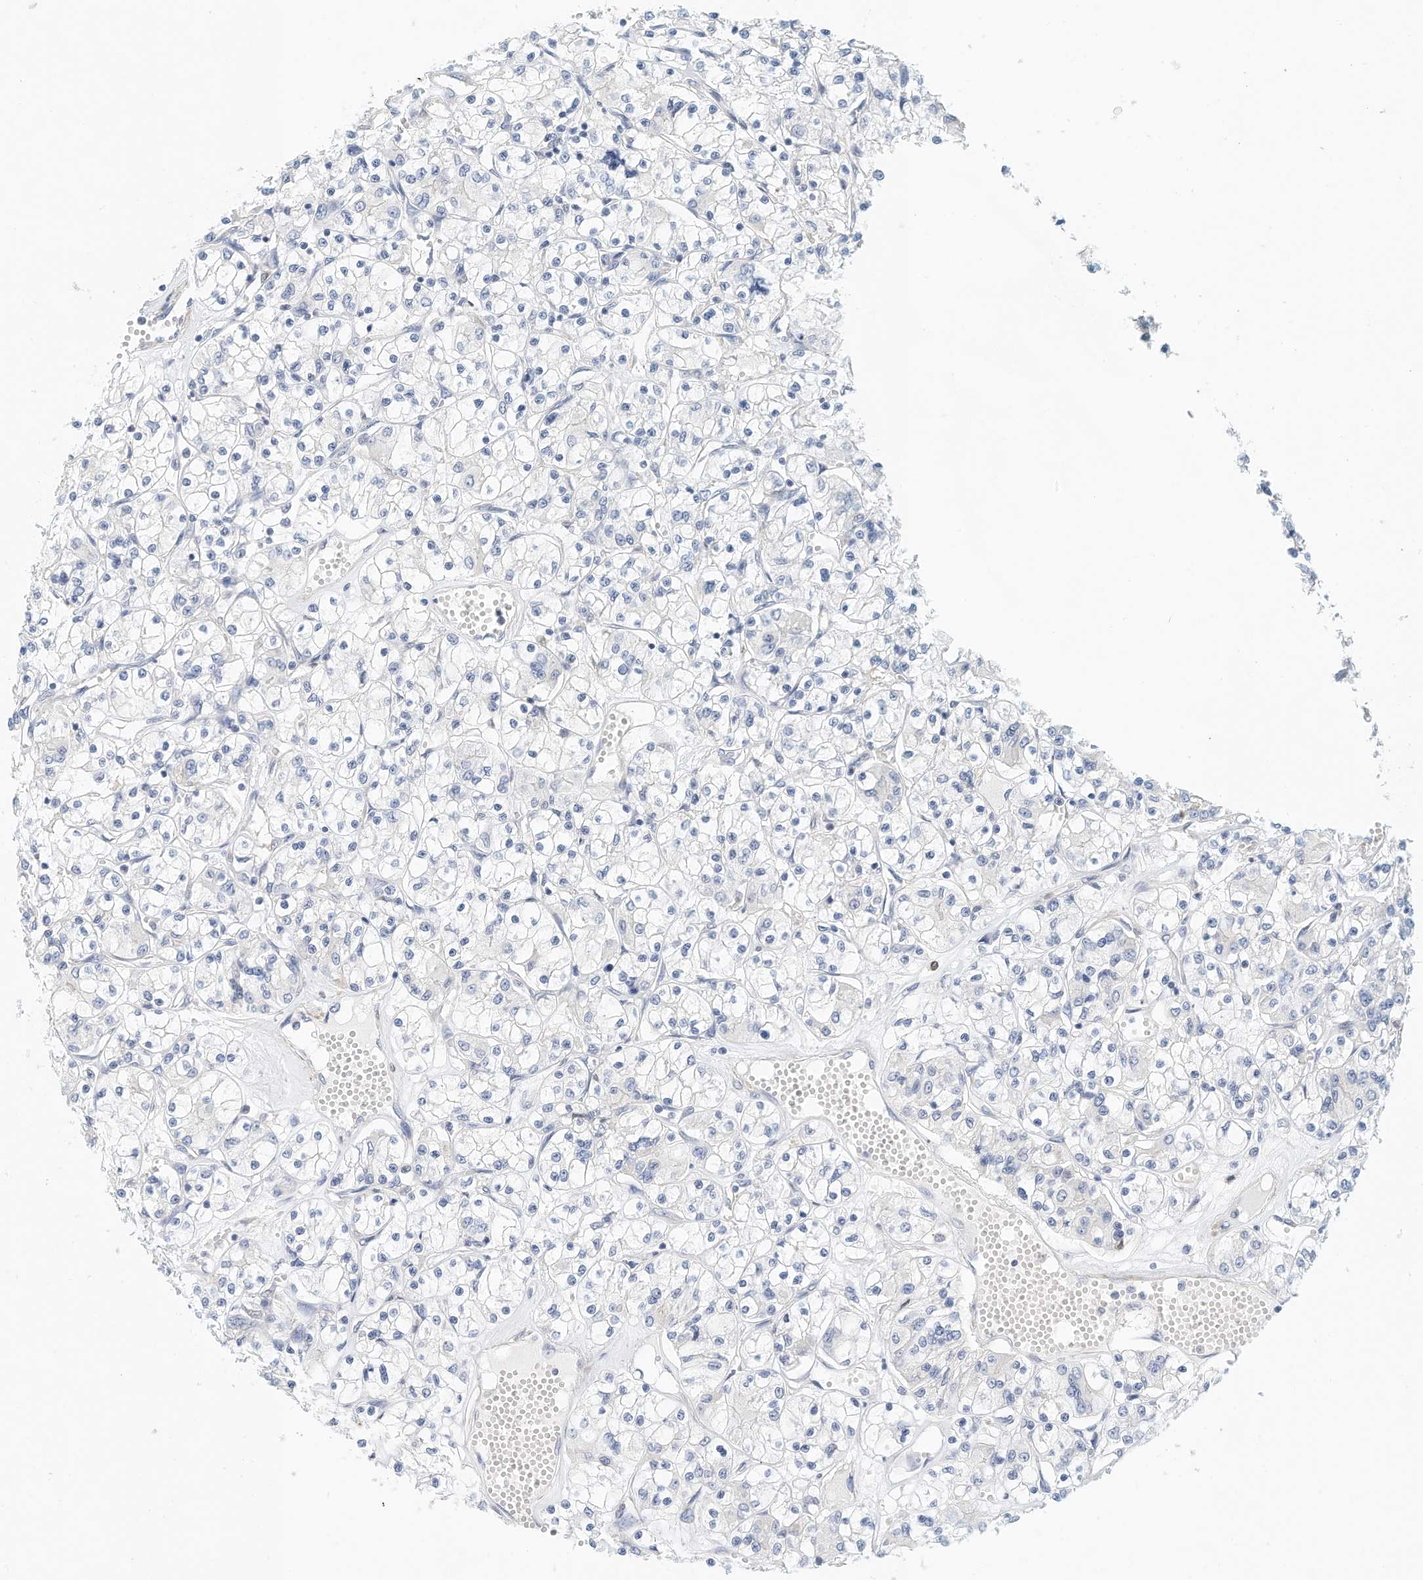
{"staining": {"intensity": "negative", "quantity": "none", "location": "none"}, "tissue": "renal cancer", "cell_type": "Tumor cells", "image_type": "cancer", "snomed": [{"axis": "morphology", "description": "Adenocarcinoma, NOS"}, {"axis": "topography", "description": "Kidney"}], "caption": "This is an immunohistochemistry (IHC) histopathology image of adenocarcinoma (renal). There is no positivity in tumor cells.", "gene": "MICAL1", "patient": {"sex": "female", "age": 59}}